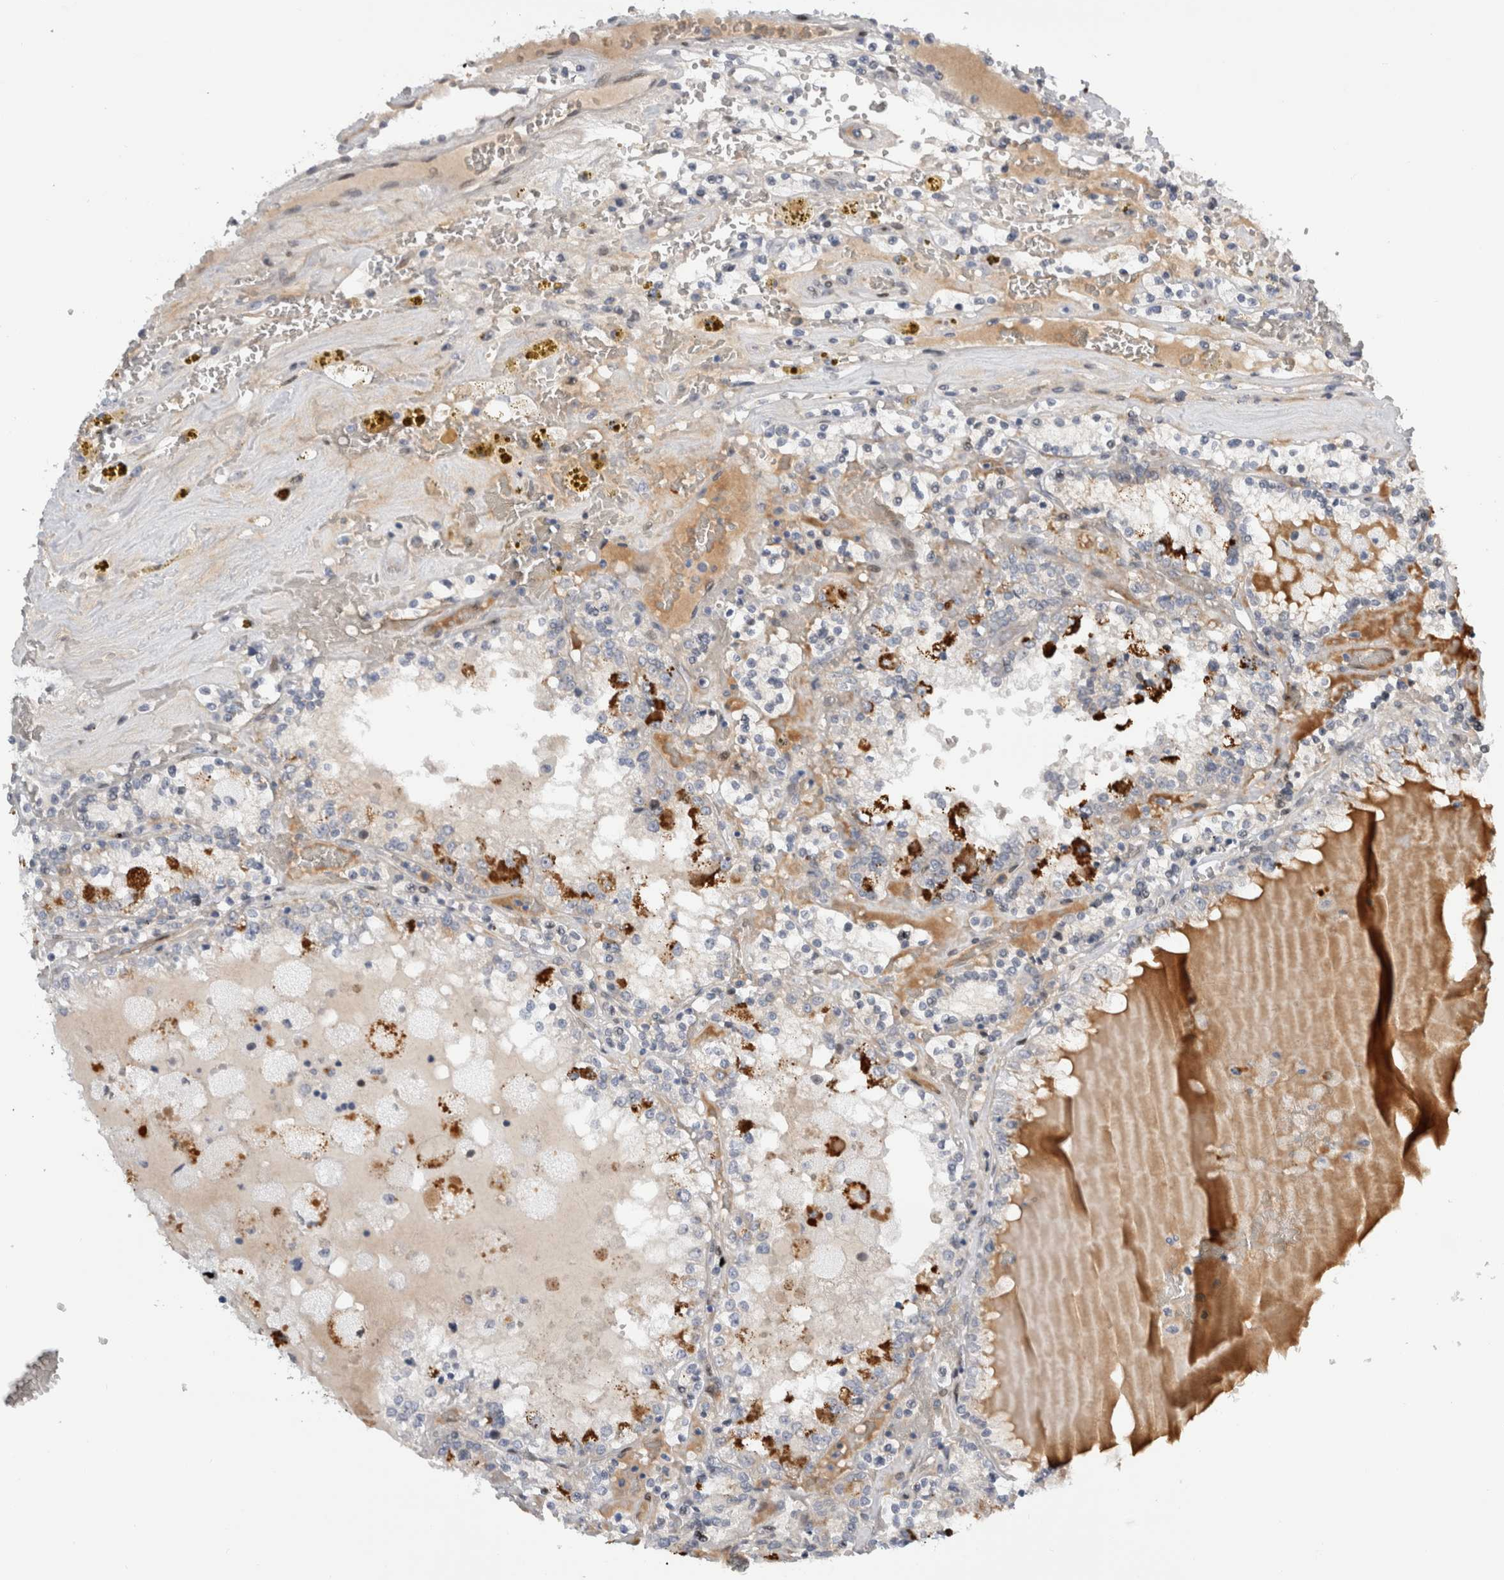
{"staining": {"intensity": "negative", "quantity": "none", "location": "none"}, "tissue": "renal cancer", "cell_type": "Tumor cells", "image_type": "cancer", "snomed": [{"axis": "morphology", "description": "Adenocarcinoma, NOS"}, {"axis": "topography", "description": "Kidney"}], "caption": "This is an immunohistochemistry (IHC) photomicrograph of human renal cancer (adenocarcinoma). There is no positivity in tumor cells.", "gene": "DMTN", "patient": {"sex": "female", "age": 56}}